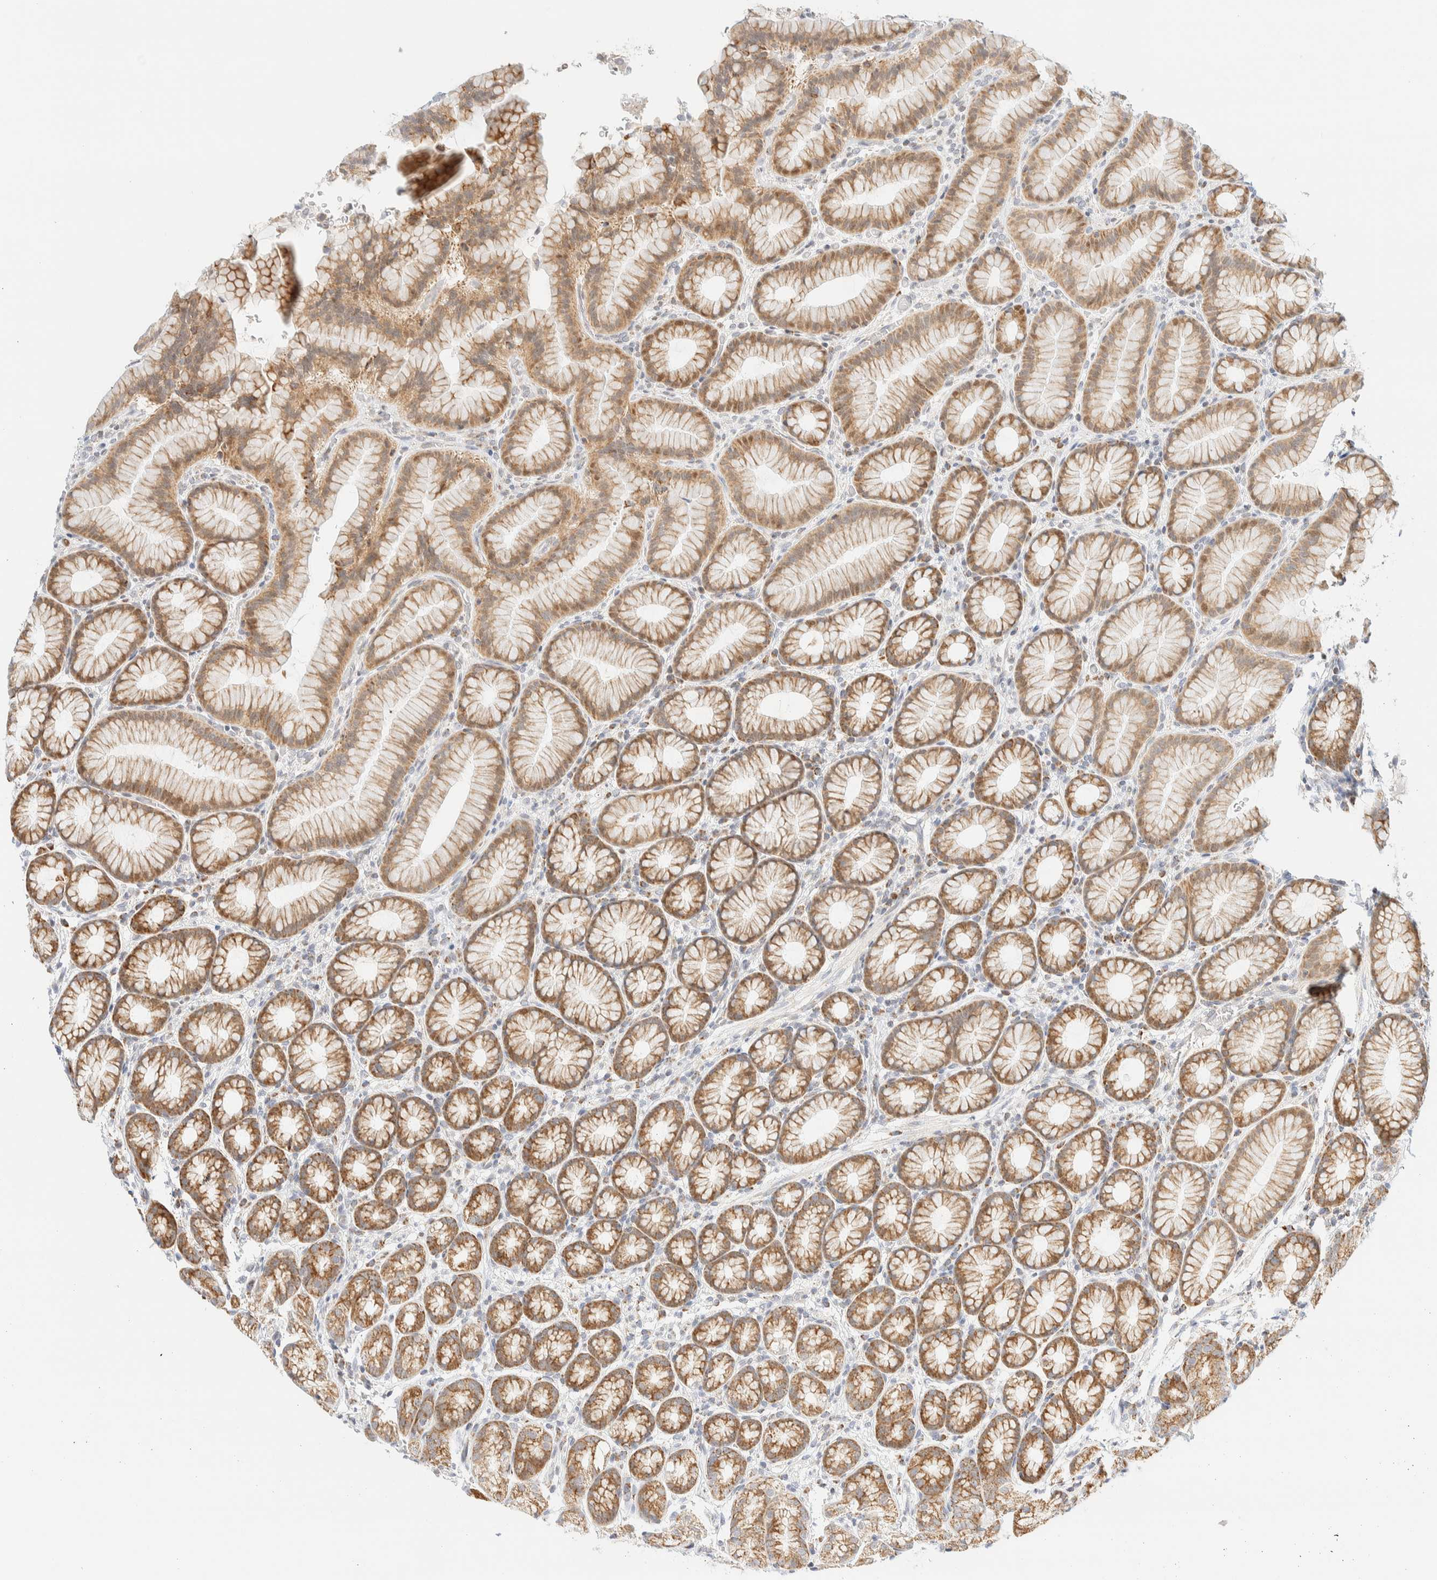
{"staining": {"intensity": "moderate", "quantity": ">75%", "location": "cytoplasmic/membranous"}, "tissue": "stomach", "cell_type": "Glandular cells", "image_type": "normal", "snomed": [{"axis": "morphology", "description": "Normal tissue, NOS"}, {"axis": "topography", "description": "Stomach"}], "caption": "An immunohistochemistry image of unremarkable tissue is shown. Protein staining in brown labels moderate cytoplasmic/membranous positivity in stomach within glandular cells.", "gene": "PPM1K", "patient": {"sex": "male", "age": 42}}